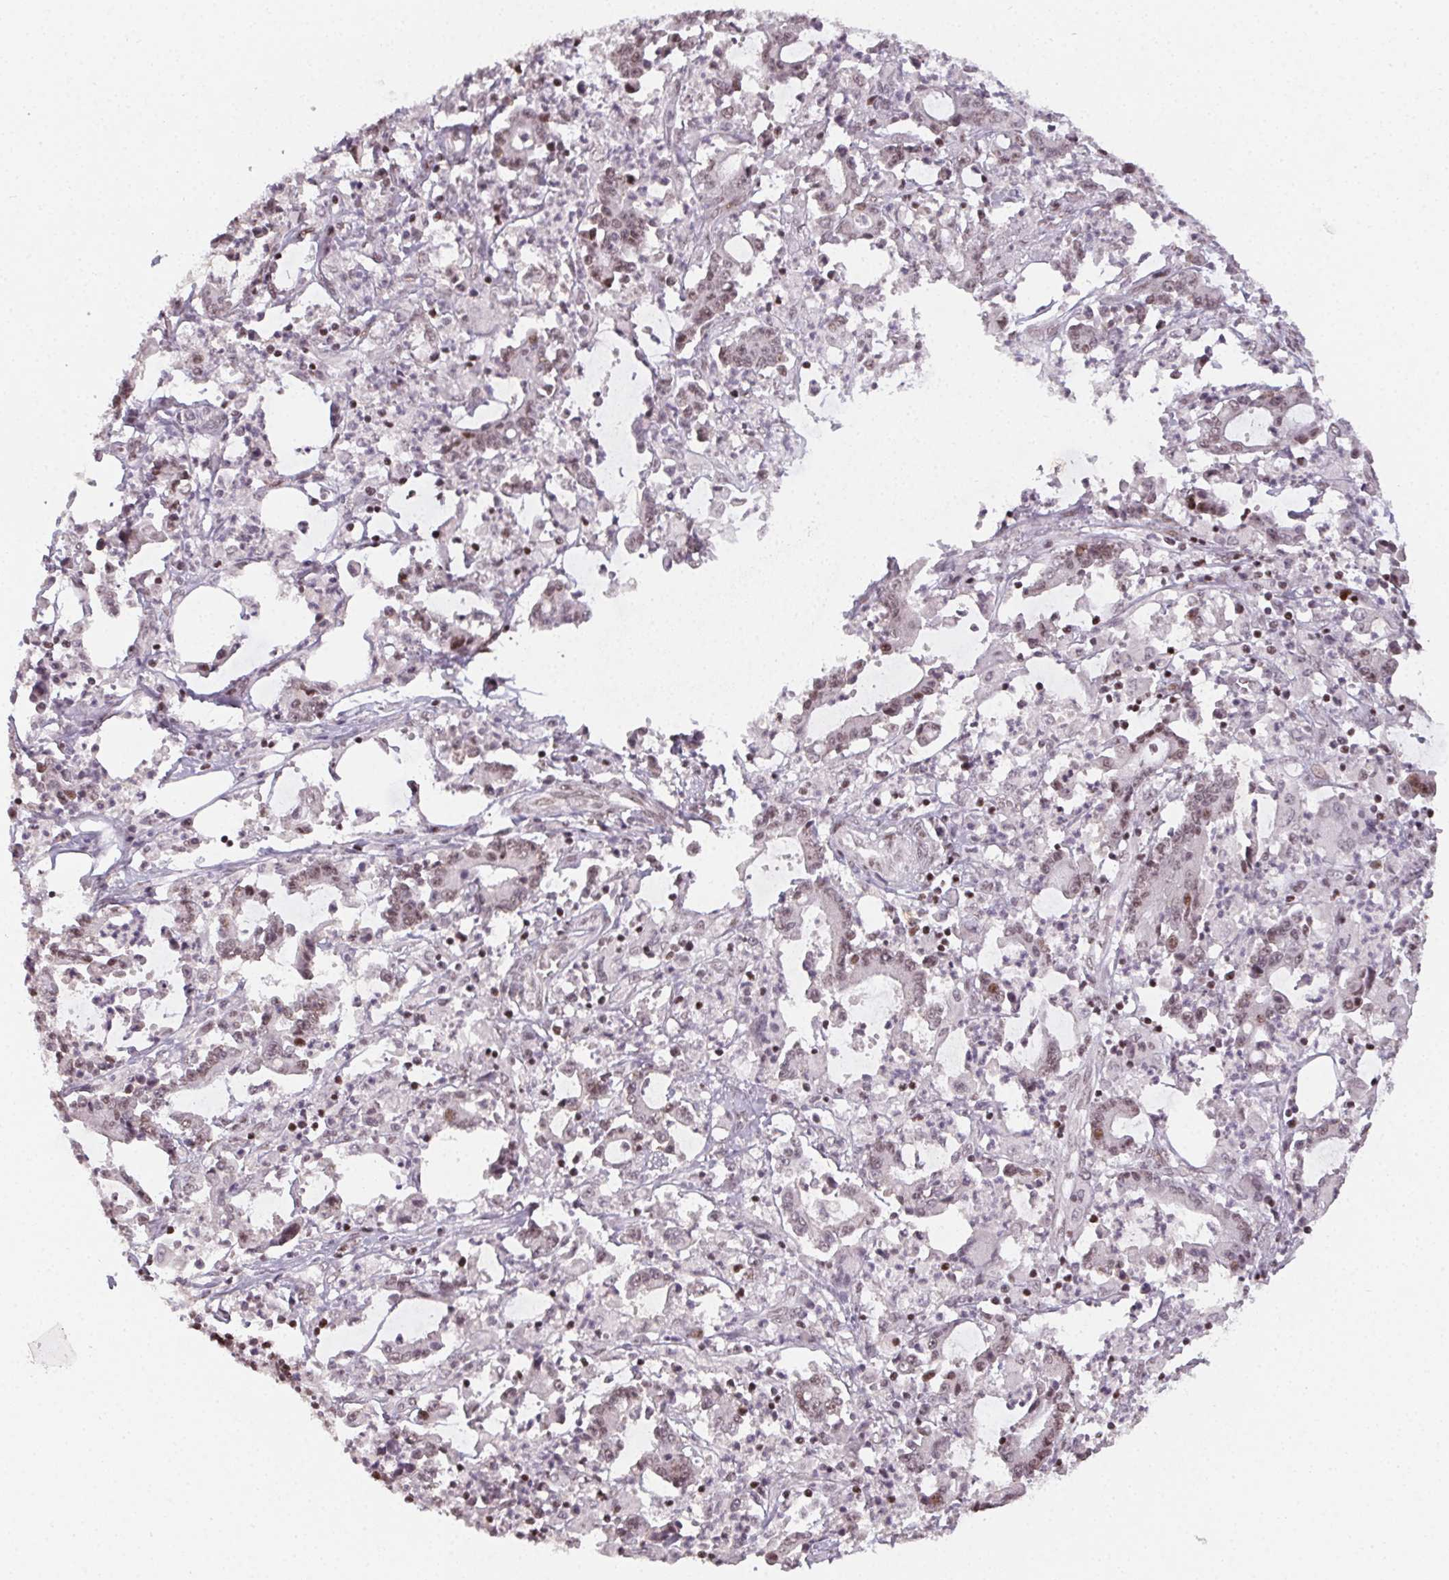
{"staining": {"intensity": "weak", "quantity": ">75%", "location": "nuclear"}, "tissue": "stomach cancer", "cell_type": "Tumor cells", "image_type": "cancer", "snomed": [{"axis": "morphology", "description": "Adenocarcinoma, NOS"}, {"axis": "topography", "description": "Stomach, upper"}], "caption": "An immunohistochemistry (IHC) histopathology image of tumor tissue is shown. Protein staining in brown labels weak nuclear positivity in stomach adenocarcinoma within tumor cells.", "gene": "KMT2A", "patient": {"sex": "male", "age": 68}}